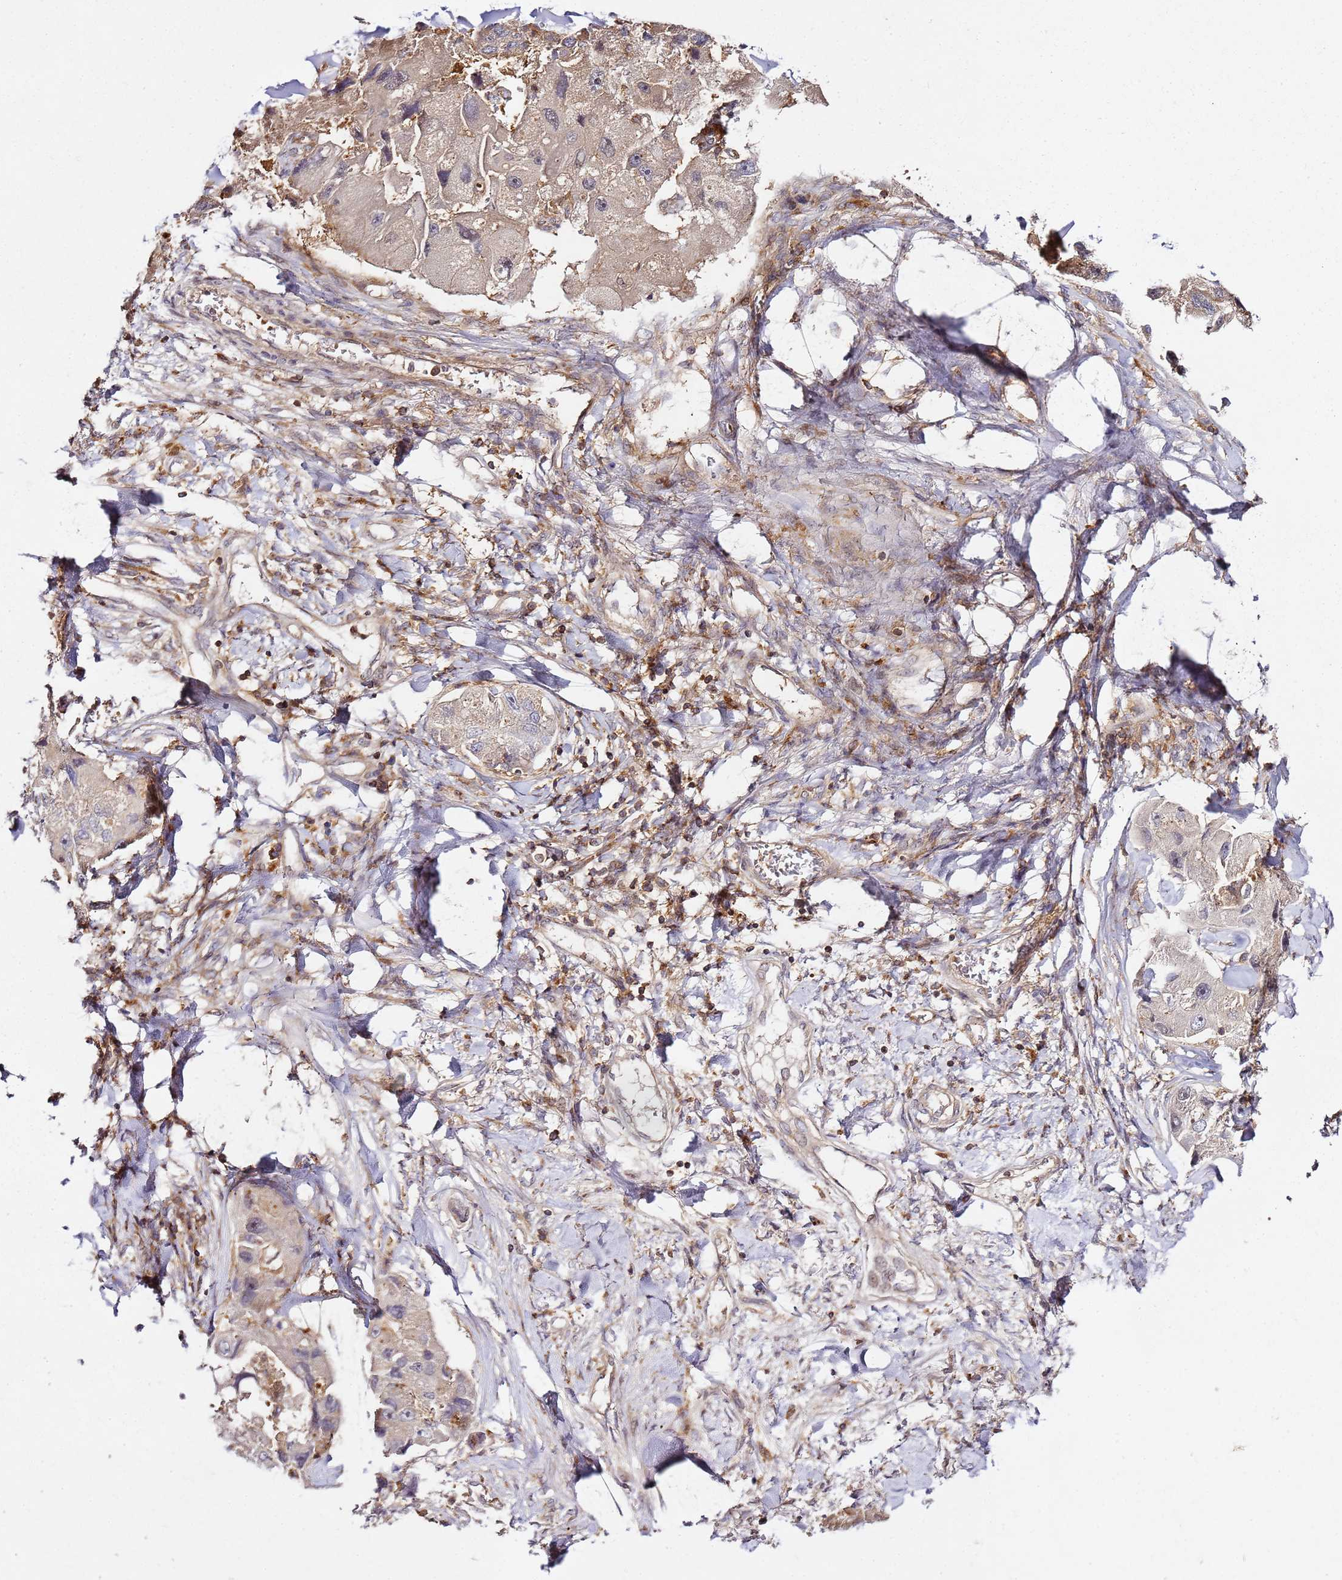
{"staining": {"intensity": "weak", "quantity": "25%-75%", "location": "cytoplasmic/membranous"}, "tissue": "lung cancer", "cell_type": "Tumor cells", "image_type": "cancer", "snomed": [{"axis": "morphology", "description": "Adenocarcinoma, NOS"}, {"axis": "topography", "description": "Lung"}], "caption": "Protein analysis of lung cancer (adenocarcinoma) tissue displays weak cytoplasmic/membranous expression in approximately 25%-75% of tumor cells.", "gene": "PRMT7", "patient": {"sex": "female", "age": 54}}